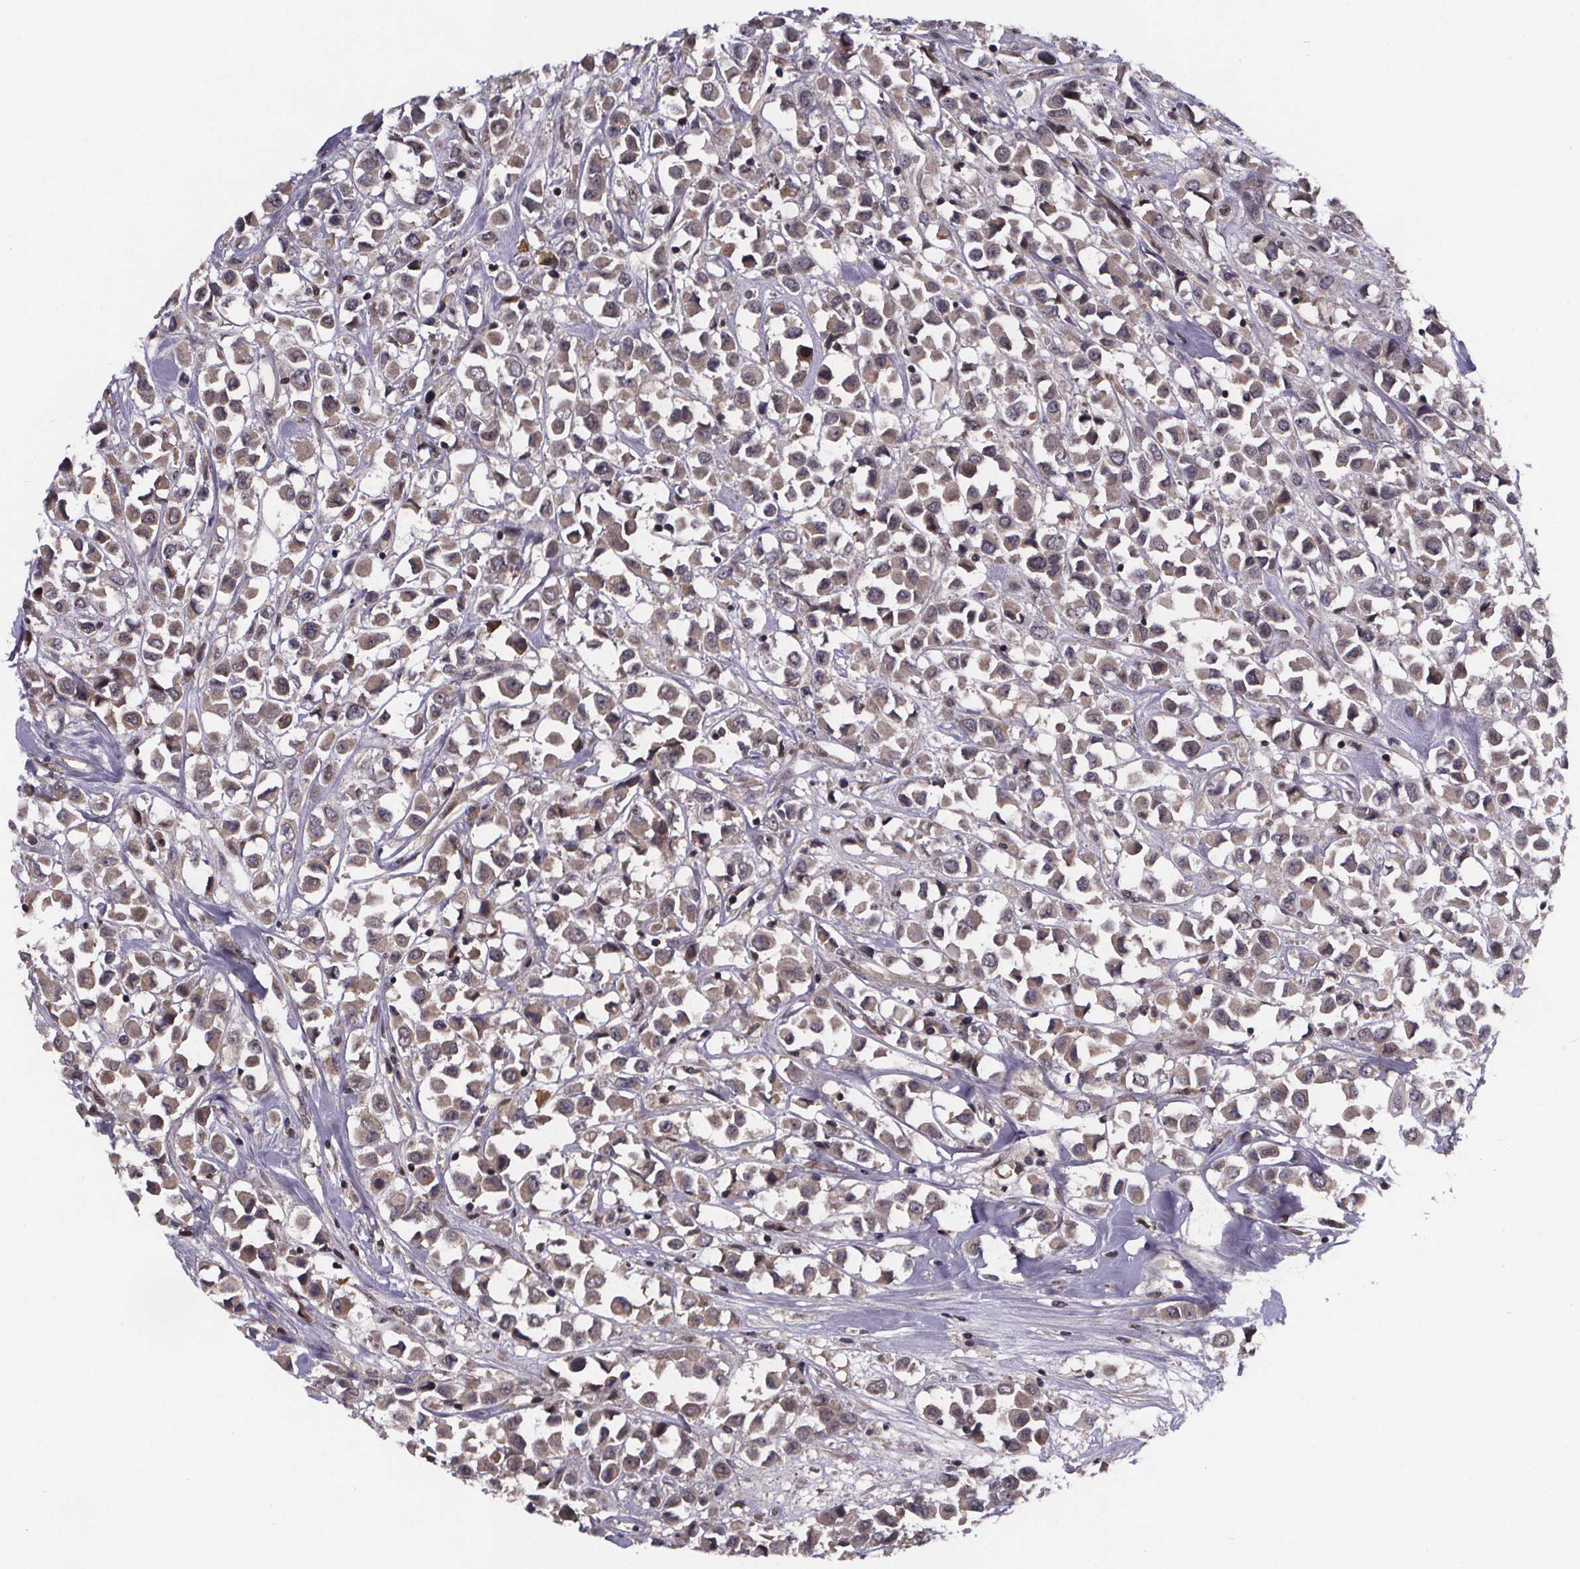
{"staining": {"intensity": "weak", "quantity": ">75%", "location": "cytoplasmic/membranous"}, "tissue": "breast cancer", "cell_type": "Tumor cells", "image_type": "cancer", "snomed": [{"axis": "morphology", "description": "Duct carcinoma"}, {"axis": "topography", "description": "Breast"}], "caption": "Tumor cells display low levels of weak cytoplasmic/membranous expression in approximately >75% of cells in human intraductal carcinoma (breast).", "gene": "FN3KRP", "patient": {"sex": "female", "age": 61}}